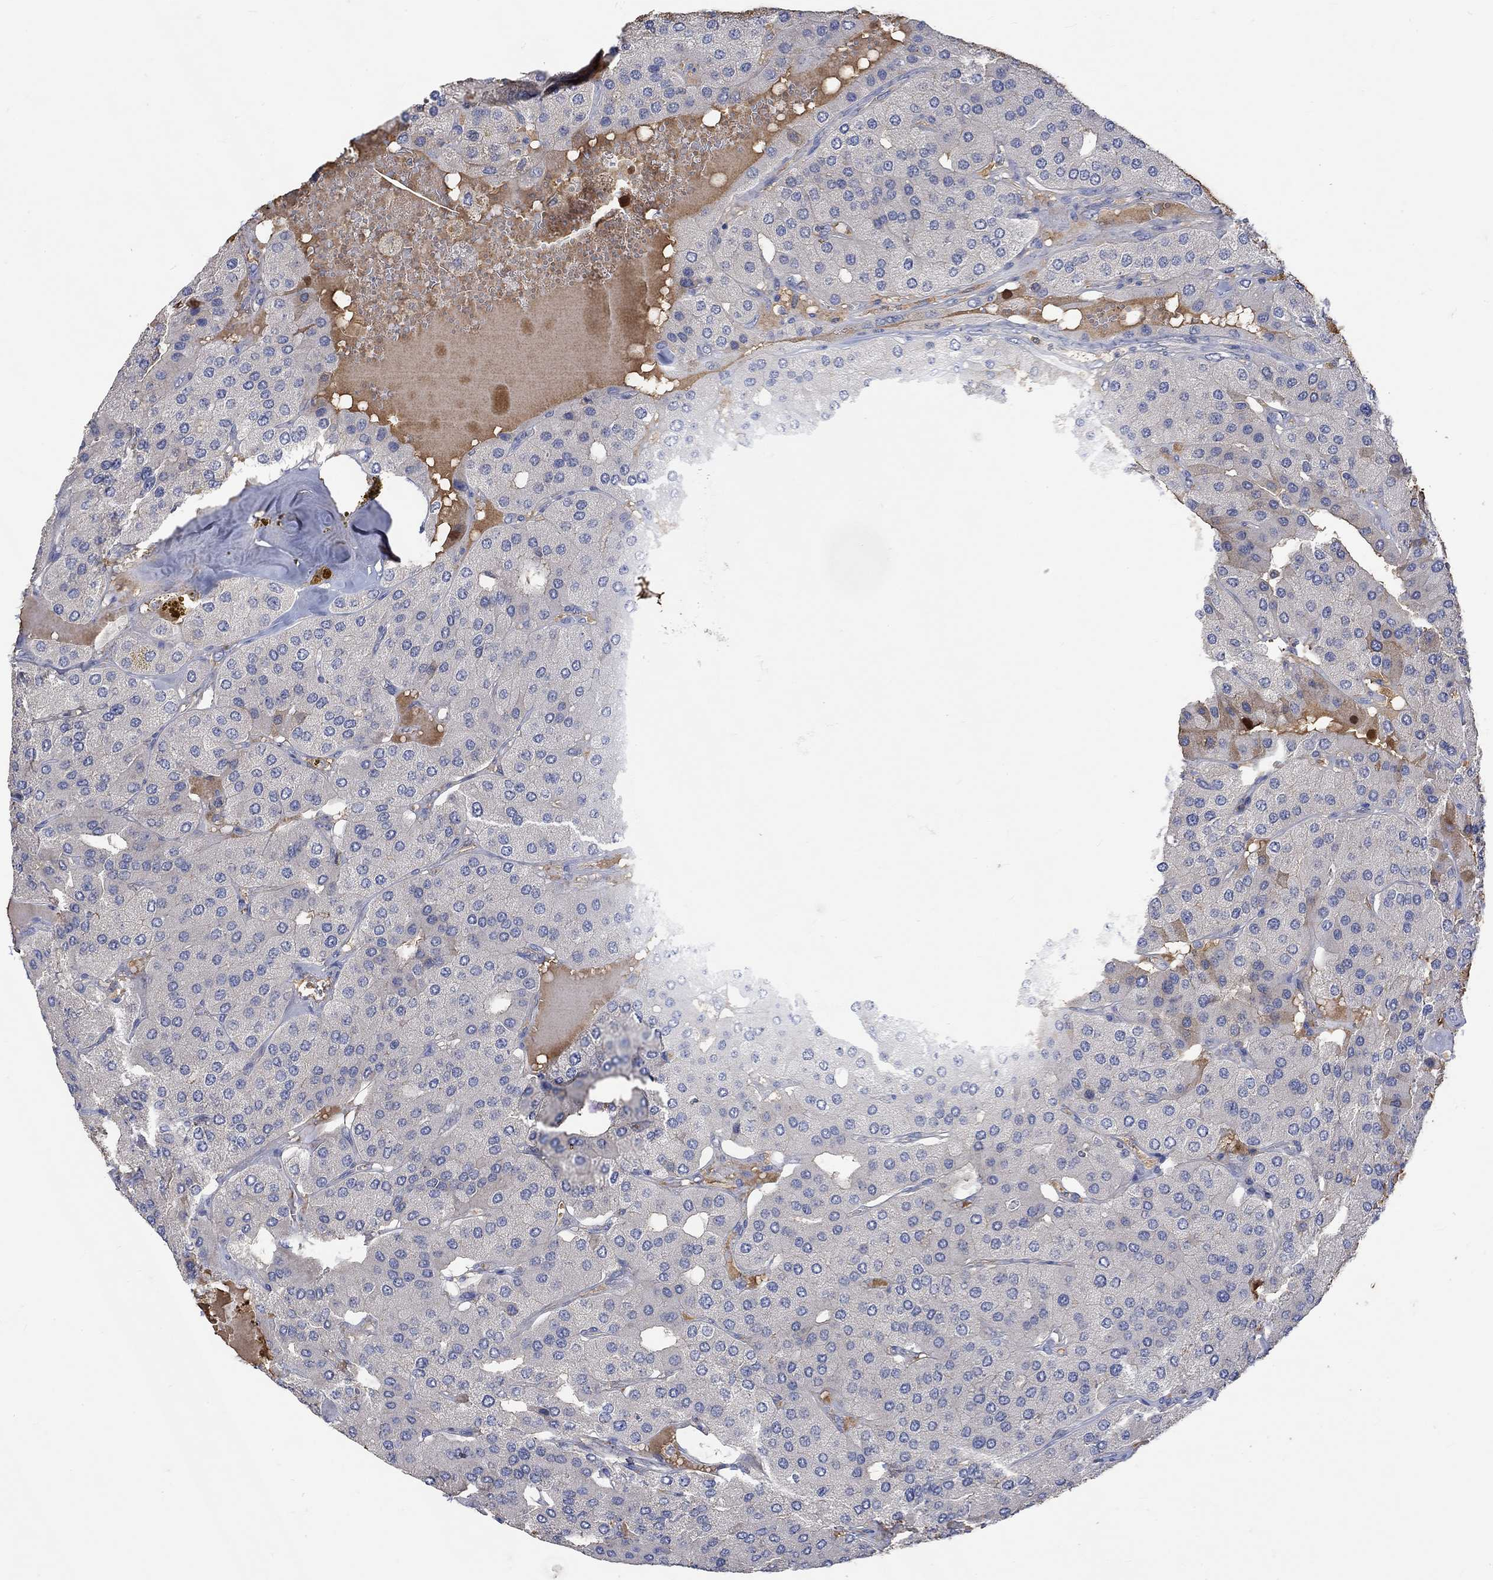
{"staining": {"intensity": "negative", "quantity": "none", "location": "none"}, "tissue": "parathyroid gland", "cell_type": "Glandular cells", "image_type": "normal", "snomed": [{"axis": "morphology", "description": "Normal tissue, NOS"}, {"axis": "morphology", "description": "Adenoma, NOS"}, {"axis": "topography", "description": "Parathyroid gland"}], "caption": "The IHC photomicrograph has no significant expression in glandular cells of parathyroid gland.", "gene": "MSTN", "patient": {"sex": "female", "age": 86}}